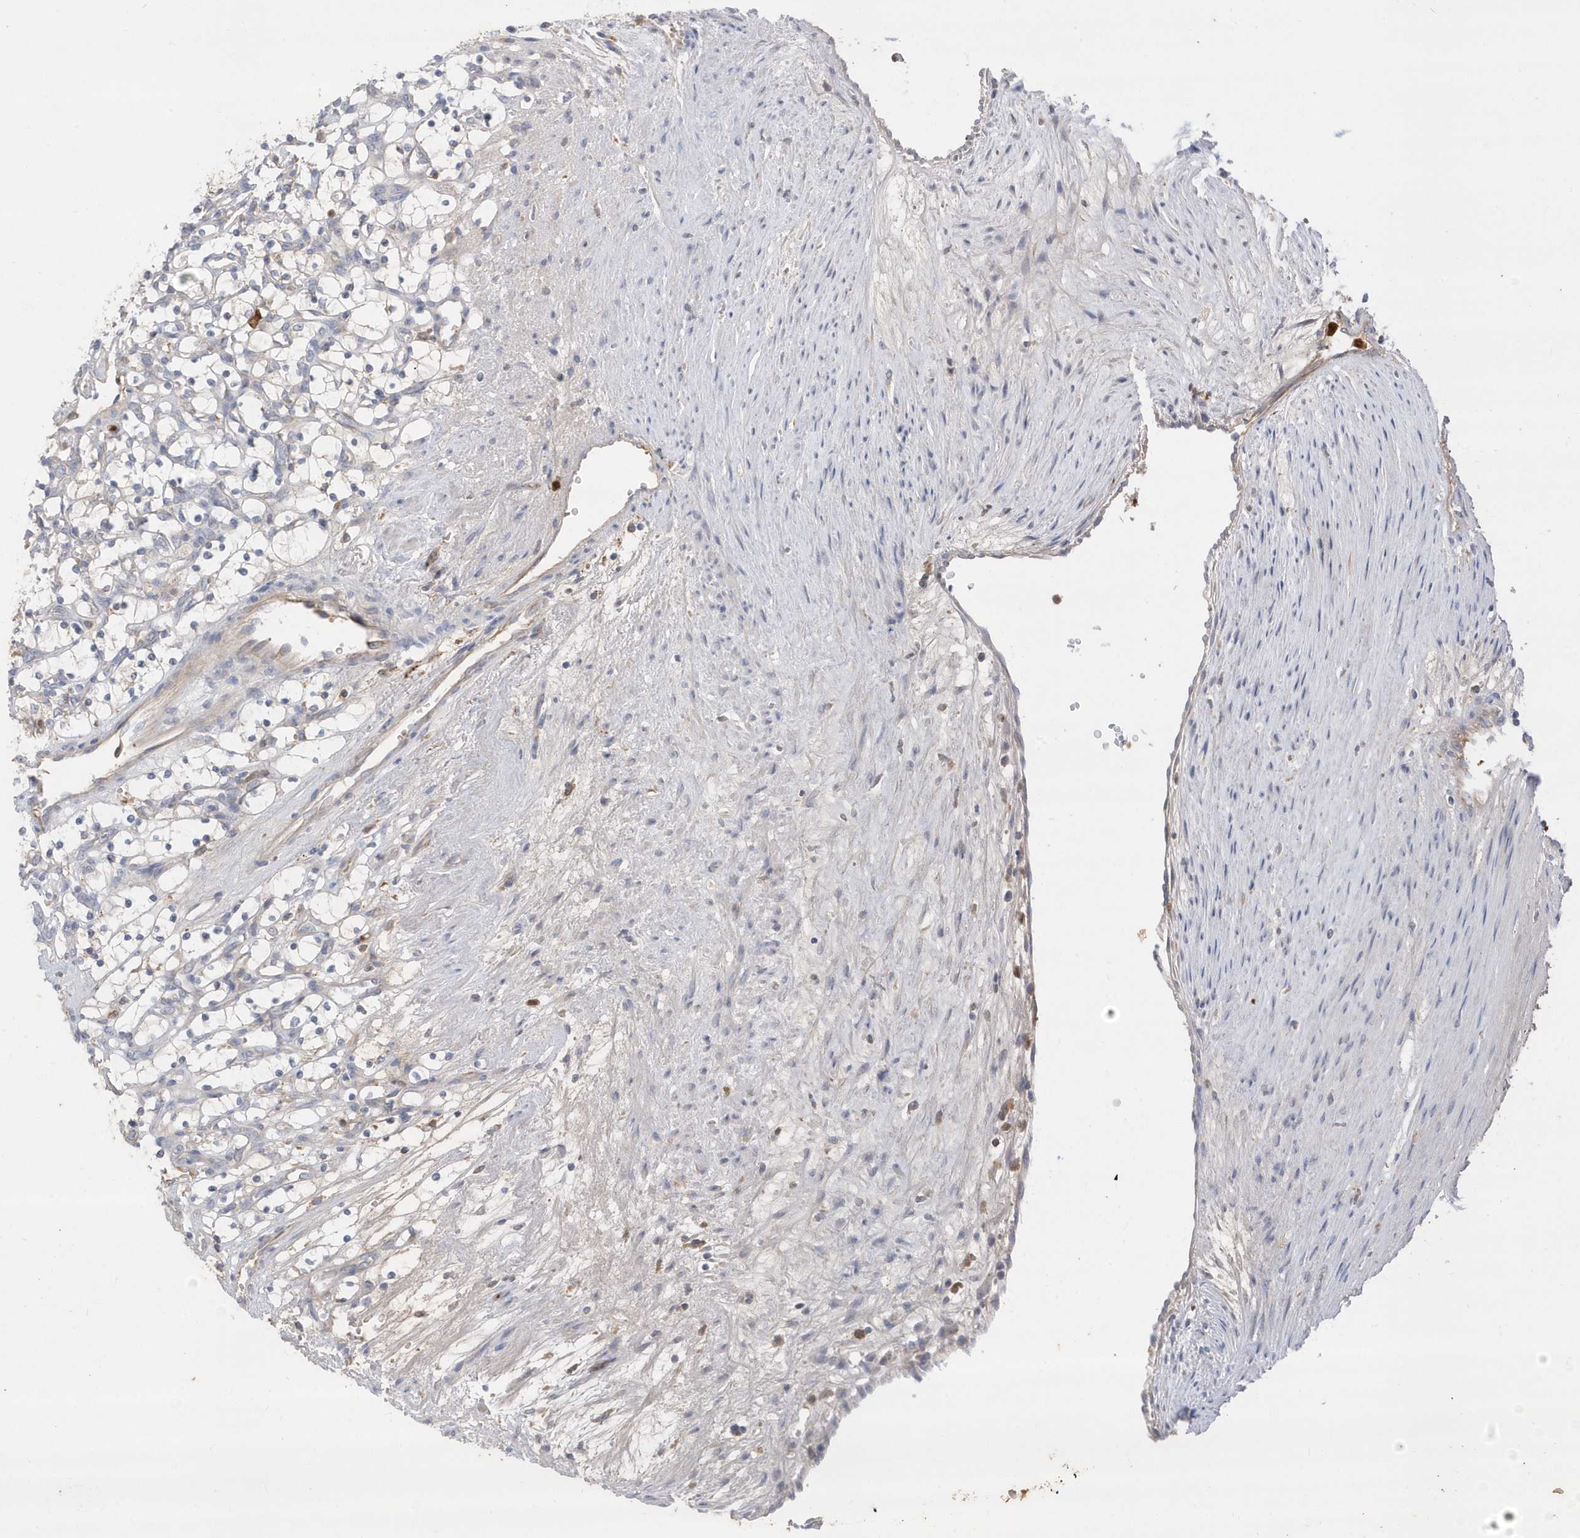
{"staining": {"intensity": "negative", "quantity": "none", "location": "none"}, "tissue": "renal cancer", "cell_type": "Tumor cells", "image_type": "cancer", "snomed": [{"axis": "morphology", "description": "Adenocarcinoma, NOS"}, {"axis": "topography", "description": "Kidney"}], "caption": "Tumor cells are negative for protein expression in human renal cancer (adenocarcinoma).", "gene": "DPP9", "patient": {"sex": "female", "age": 69}}